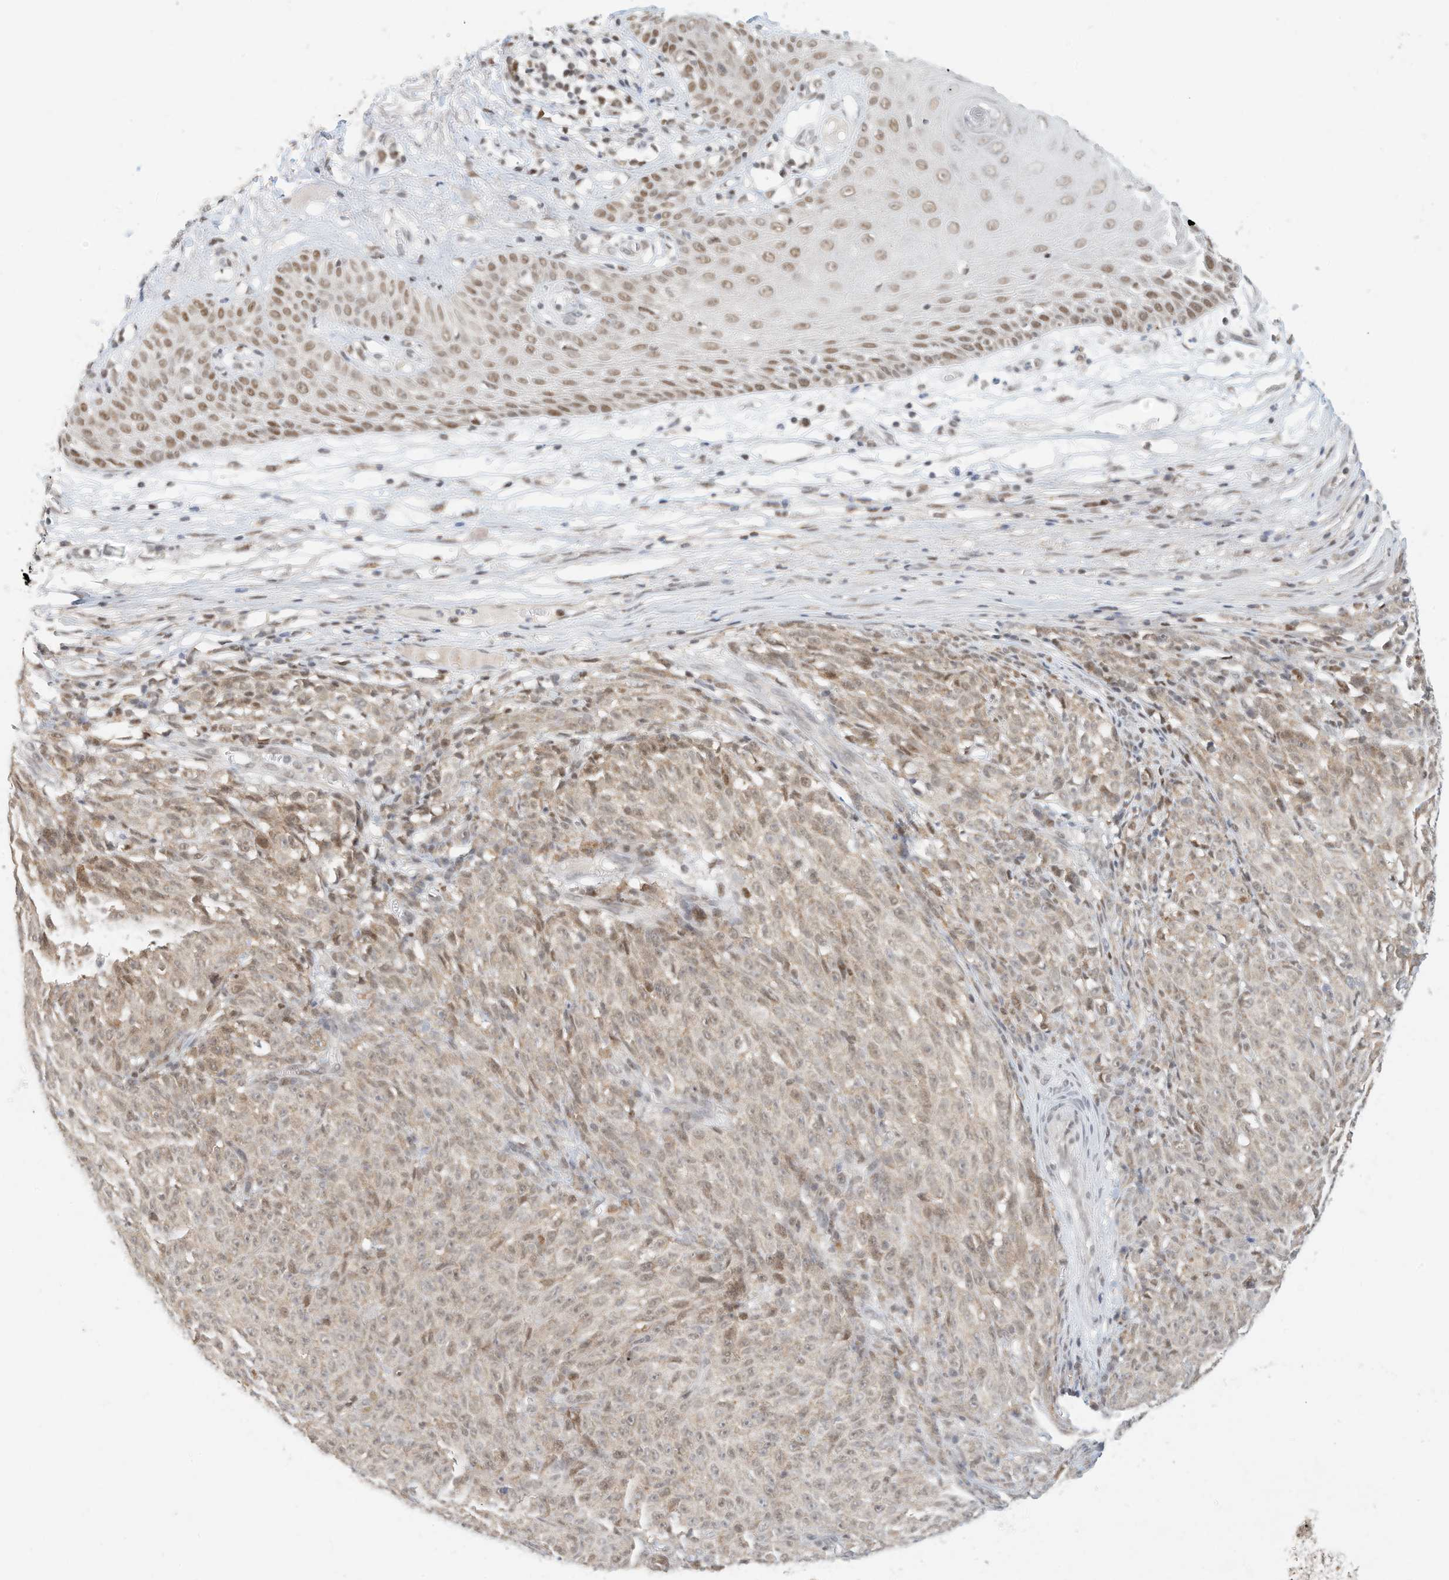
{"staining": {"intensity": "weak", "quantity": "<25%", "location": "nuclear"}, "tissue": "melanoma", "cell_type": "Tumor cells", "image_type": "cancer", "snomed": [{"axis": "morphology", "description": "Malignant melanoma, NOS"}, {"axis": "topography", "description": "Skin"}], "caption": "Immunohistochemistry photomicrograph of melanoma stained for a protein (brown), which reveals no staining in tumor cells.", "gene": "OGT", "patient": {"sex": "female", "age": 82}}